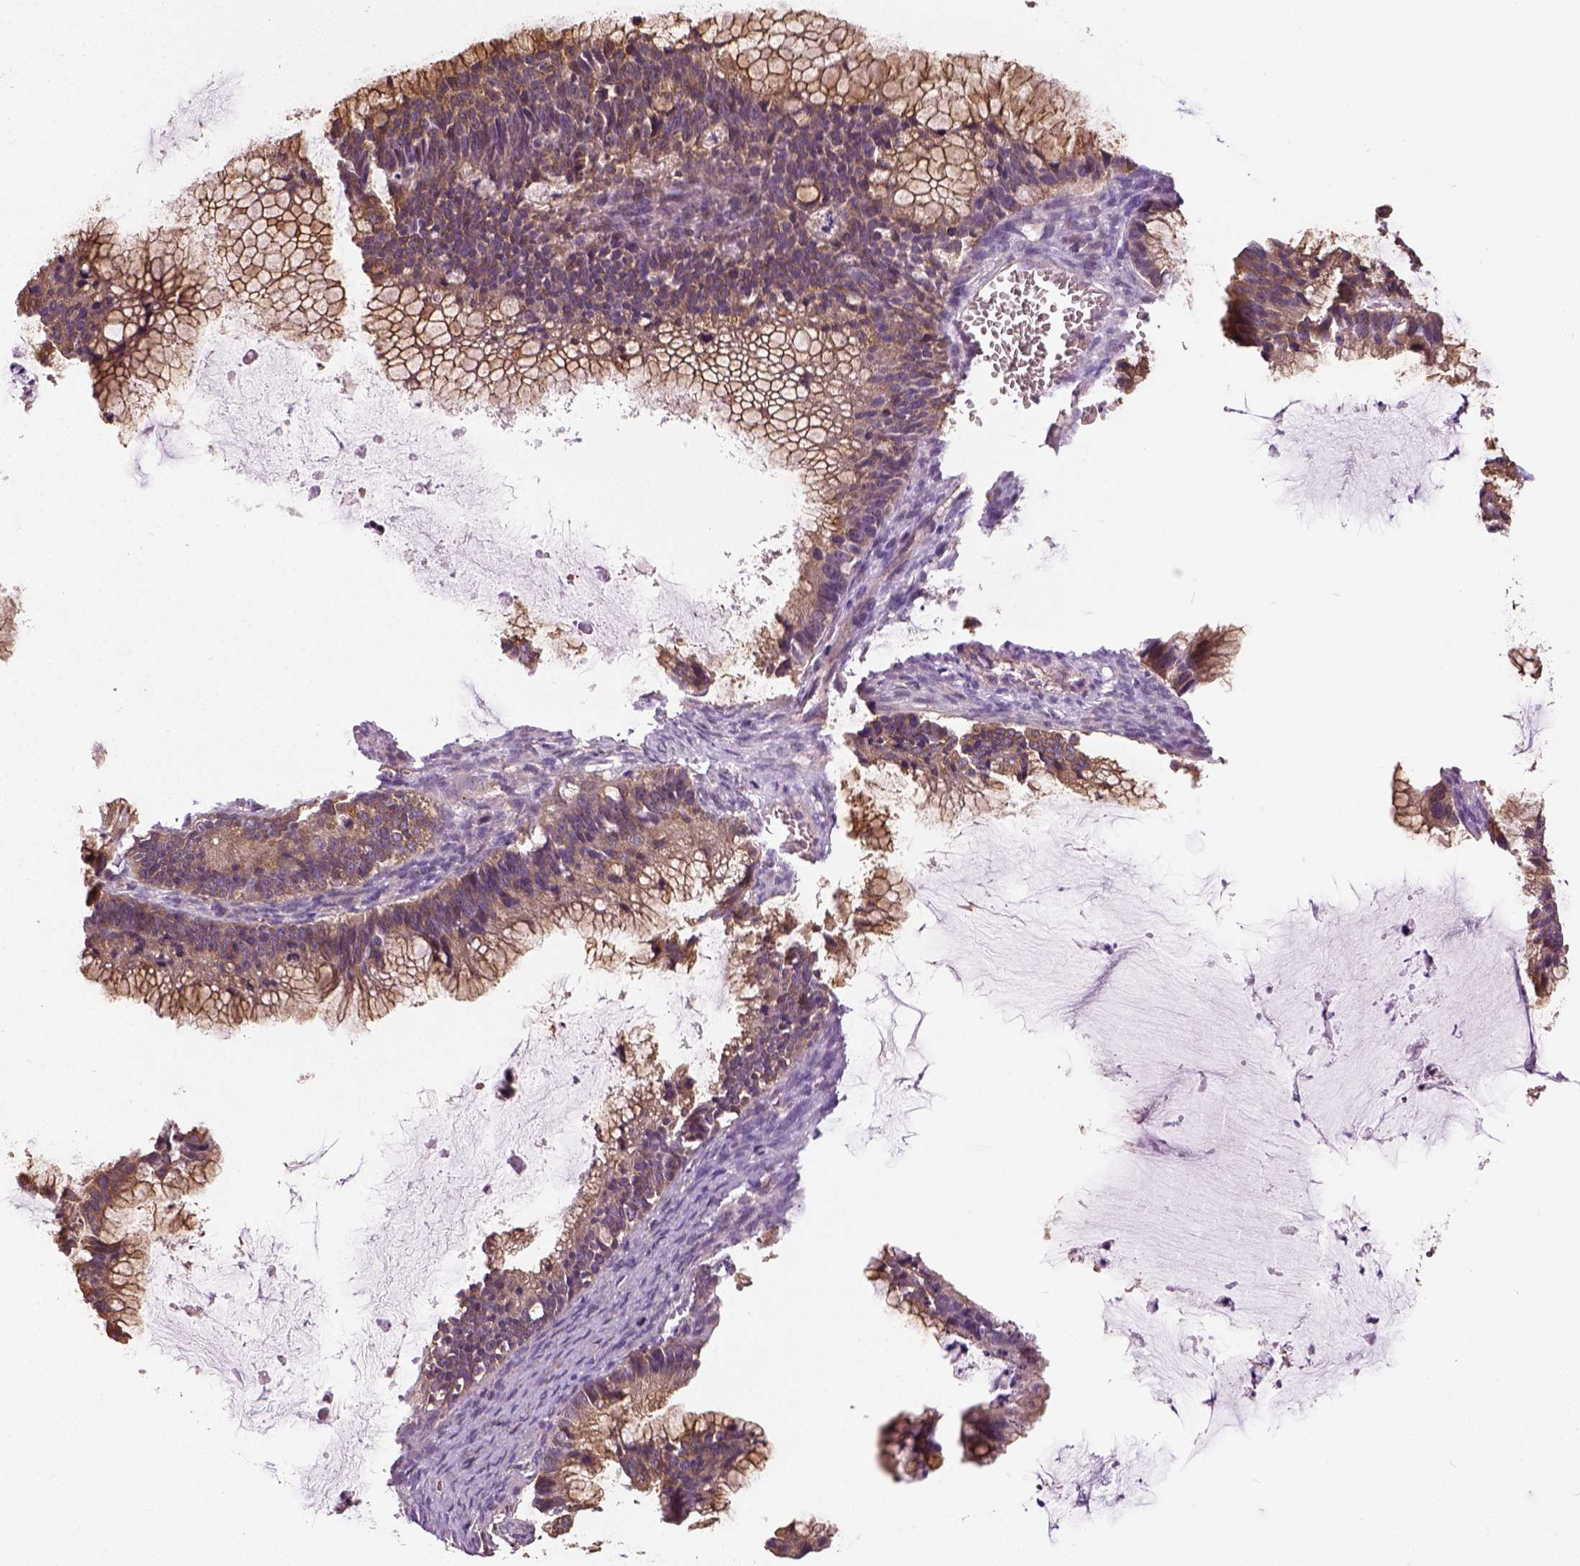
{"staining": {"intensity": "moderate", "quantity": "25%-75%", "location": "cytoplasmic/membranous"}, "tissue": "ovarian cancer", "cell_type": "Tumor cells", "image_type": "cancer", "snomed": [{"axis": "morphology", "description": "Cystadenocarcinoma, mucinous, NOS"}, {"axis": "topography", "description": "Ovary"}], "caption": "A histopathology image showing moderate cytoplasmic/membranous expression in about 25%-75% of tumor cells in ovarian cancer, as visualized by brown immunohistochemical staining.", "gene": "CRACR2A", "patient": {"sex": "female", "age": 38}}